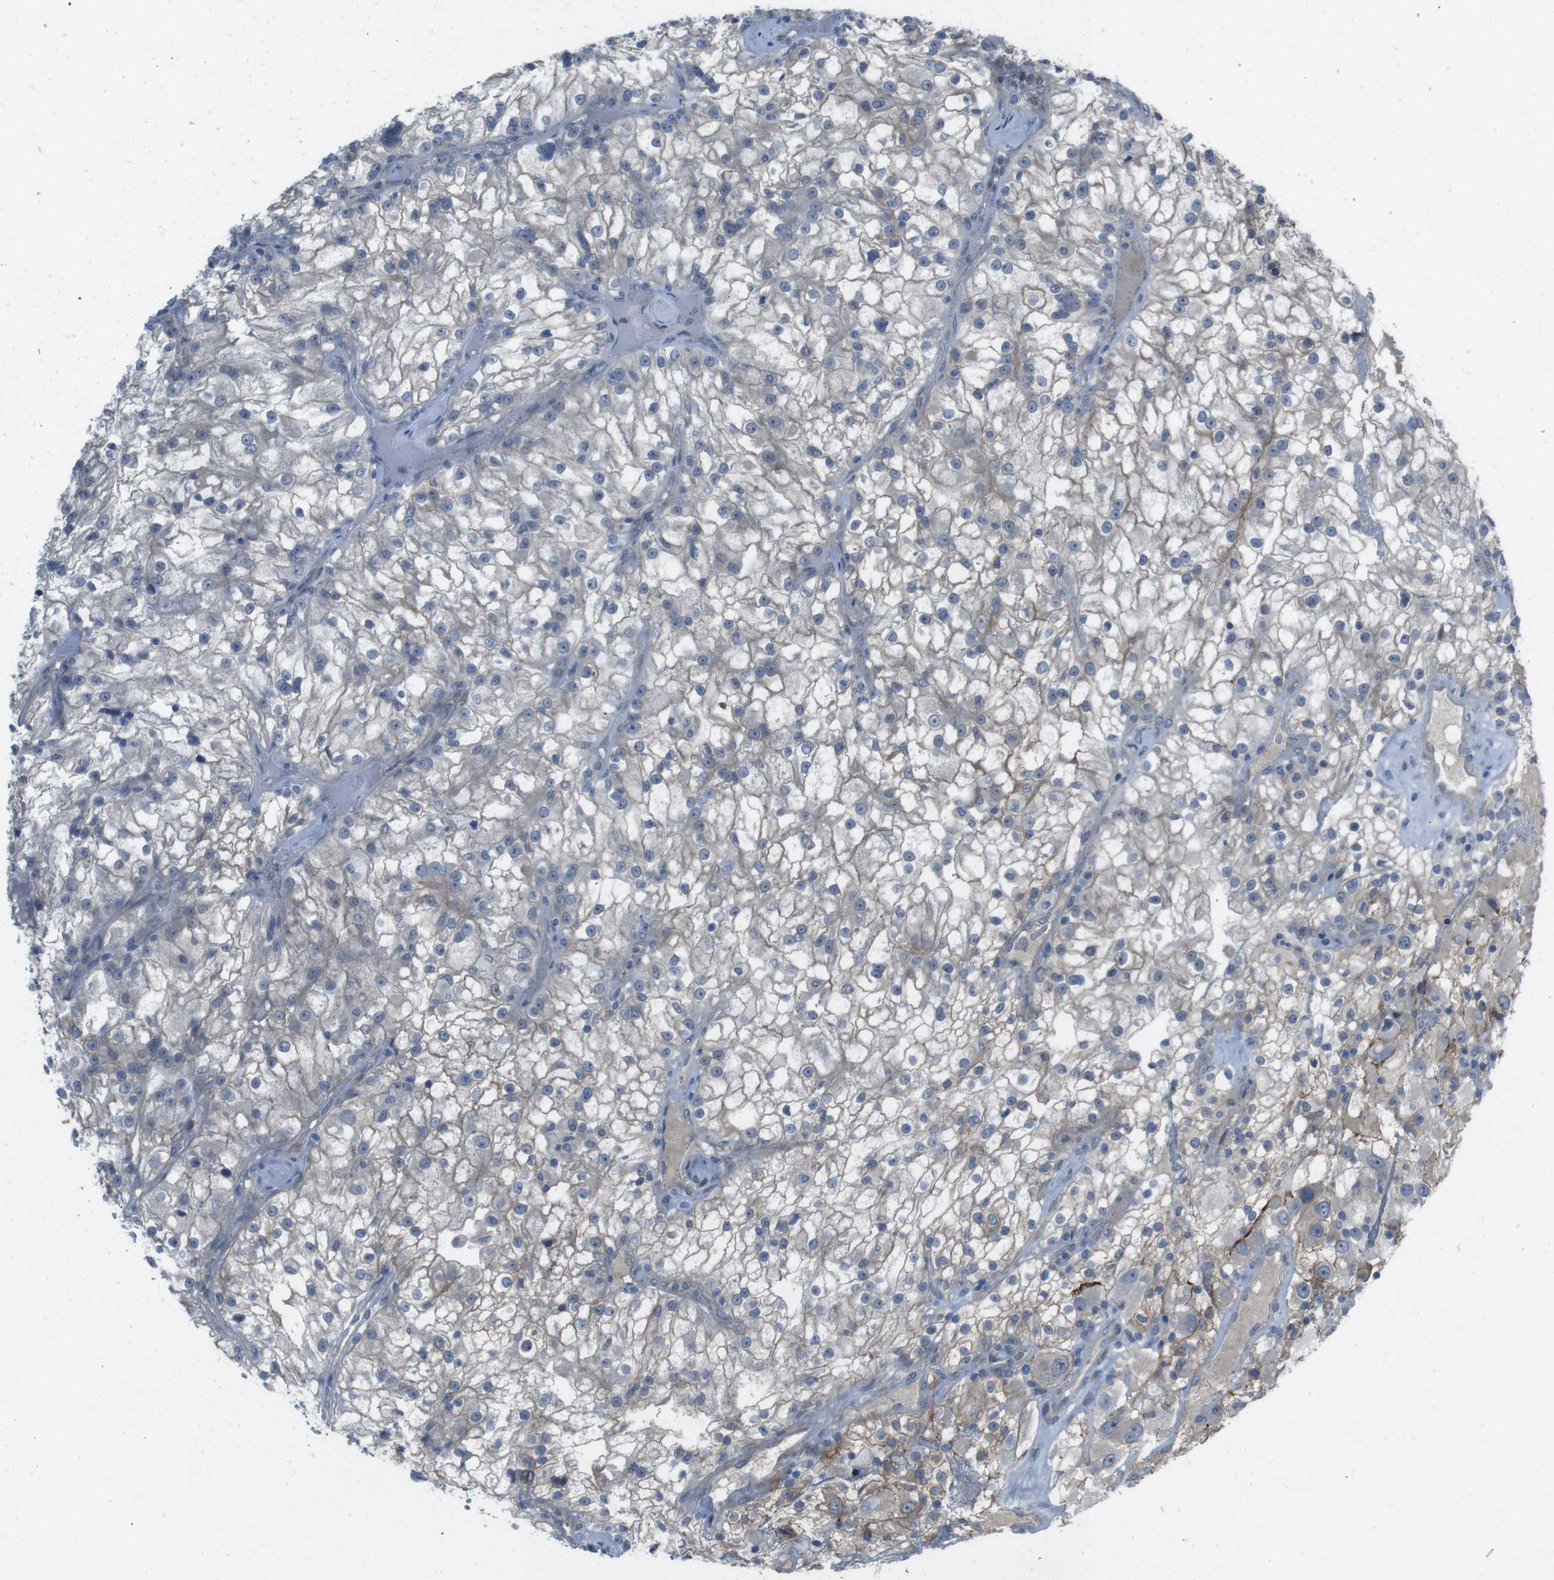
{"staining": {"intensity": "weak", "quantity": "<25%", "location": "cytoplasmic/membranous"}, "tissue": "renal cancer", "cell_type": "Tumor cells", "image_type": "cancer", "snomed": [{"axis": "morphology", "description": "Adenocarcinoma, NOS"}, {"axis": "topography", "description": "Kidney"}], "caption": "Histopathology image shows no significant protein staining in tumor cells of renal cancer (adenocarcinoma). (Brightfield microscopy of DAB (3,3'-diaminobenzidine) immunohistochemistry at high magnification).", "gene": "ANK2", "patient": {"sex": "female", "age": 52}}